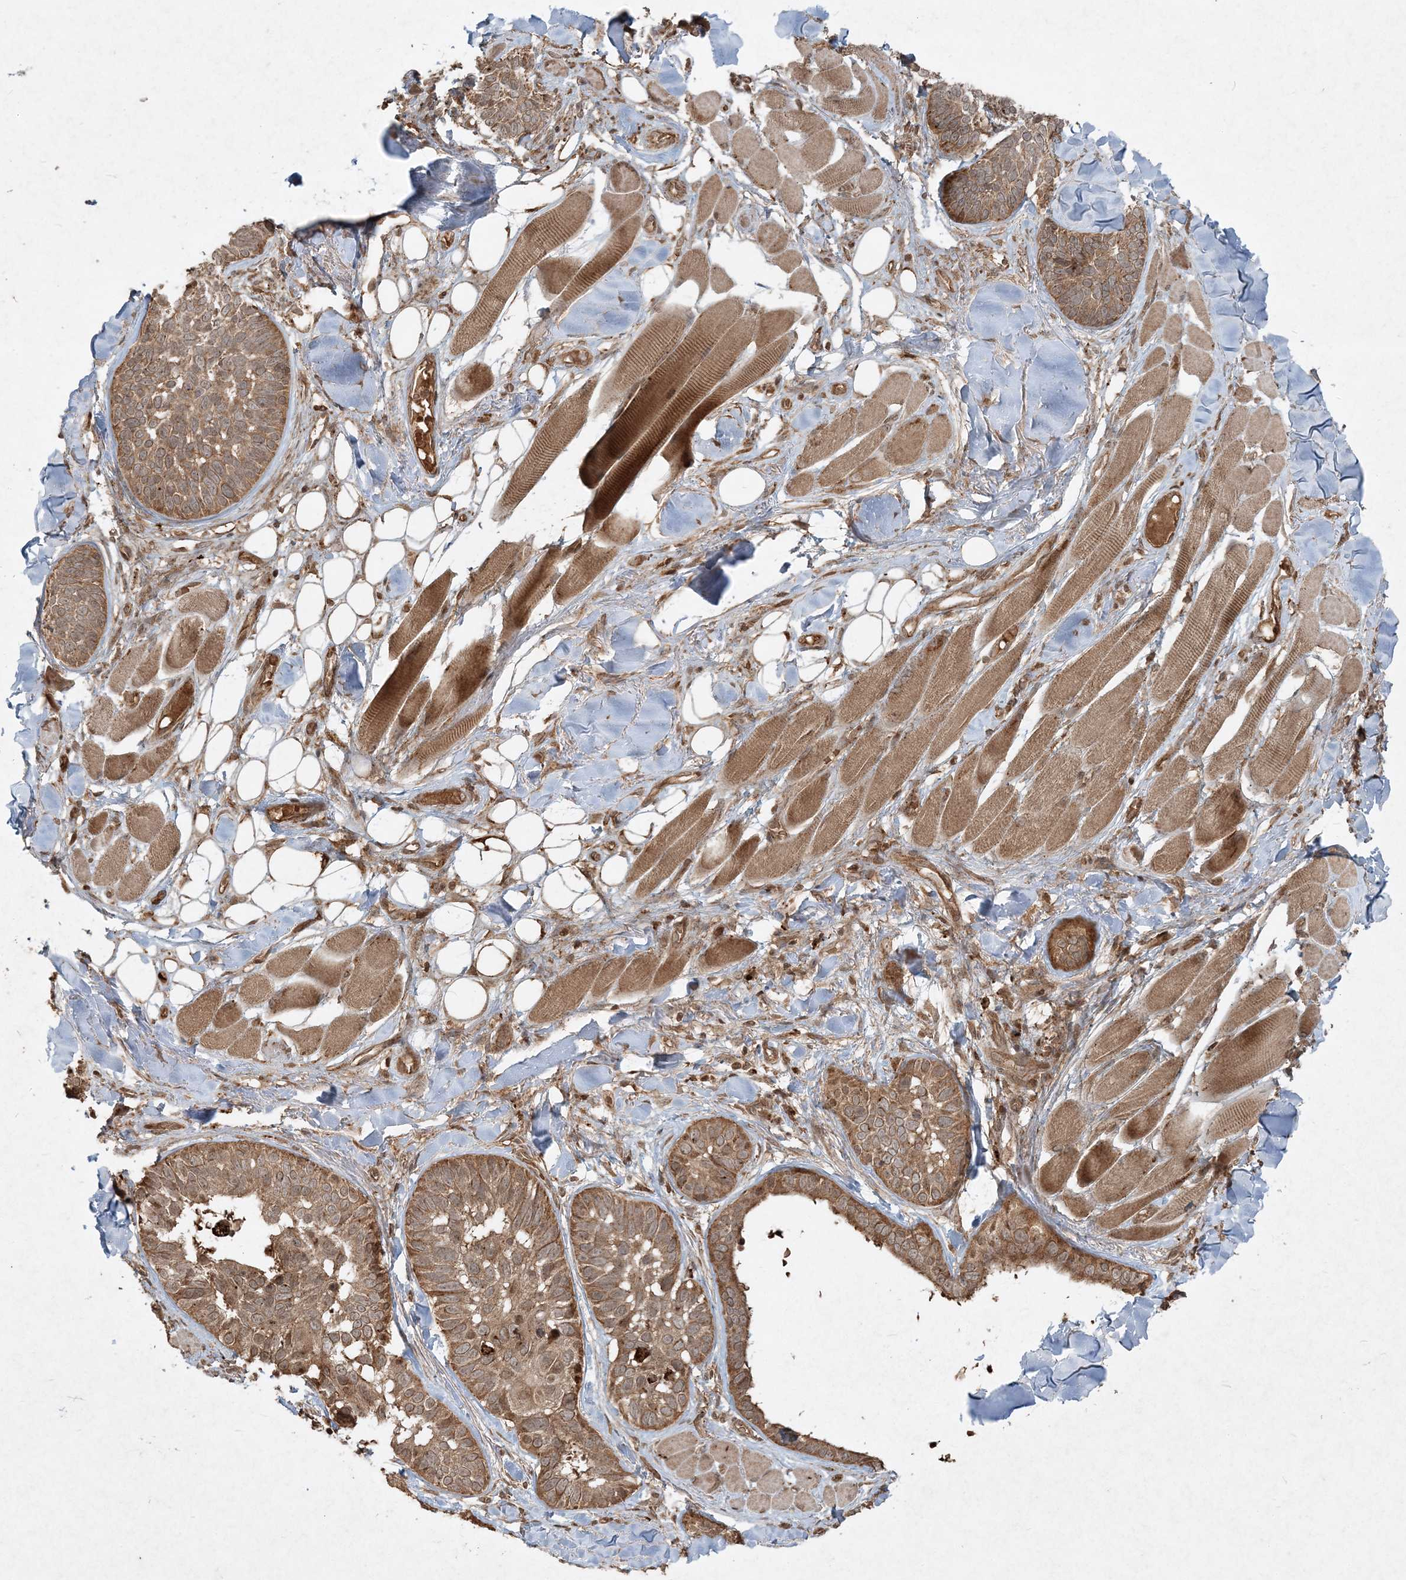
{"staining": {"intensity": "moderate", "quantity": ">75%", "location": "cytoplasmic/membranous"}, "tissue": "skin cancer", "cell_type": "Tumor cells", "image_type": "cancer", "snomed": [{"axis": "morphology", "description": "Basal cell carcinoma"}, {"axis": "topography", "description": "Skin"}], "caption": "High-magnification brightfield microscopy of skin cancer (basal cell carcinoma) stained with DAB (3,3'-diaminobenzidine) (brown) and counterstained with hematoxylin (blue). tumor cells exhibit moderate cytoplasmic/membranous expression is identified in approximately>75% of cells.", "gene": "NARS1", "patient": {"sex": "male", "age": 62}}